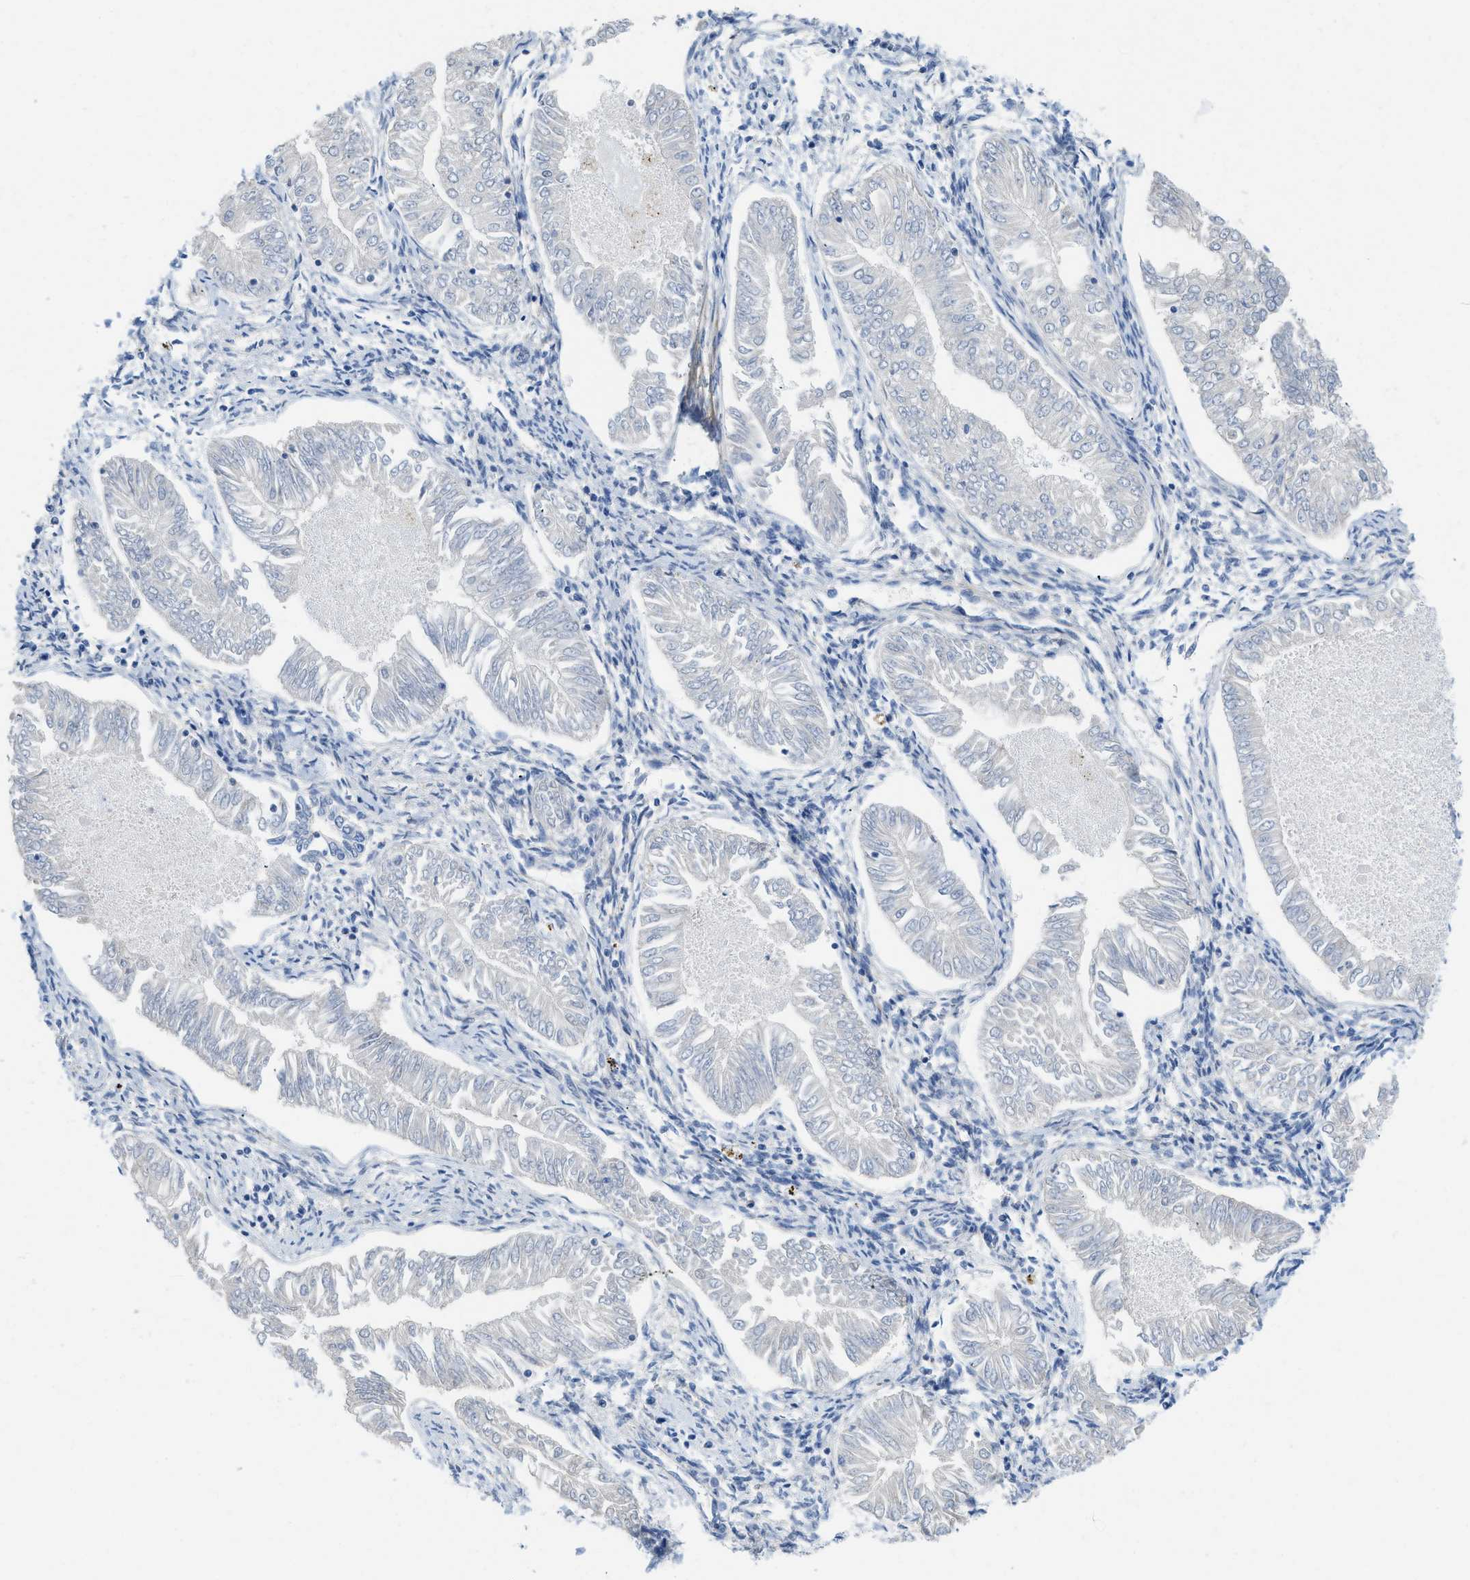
{"staining": {"intensity": "negative", "quantity": "none", "location": "none"}, "tissue": "endometrial cancer", "cell_type": "Tumor cells", "image_type": "cancer", "snomed": [{"axis": "morphology", "description": "Adenocarcinoma, NOS"}, {"axis": "topography", "description": "Endometrium"}], "caption": "The immunohistochemistry (IHC) photomicrograph has no significant staining in tumor cells of adenocarcinoma (endometrial) tissue.", "gene": "COL3A1", "patient": {"sex": "female", "age": 53}}